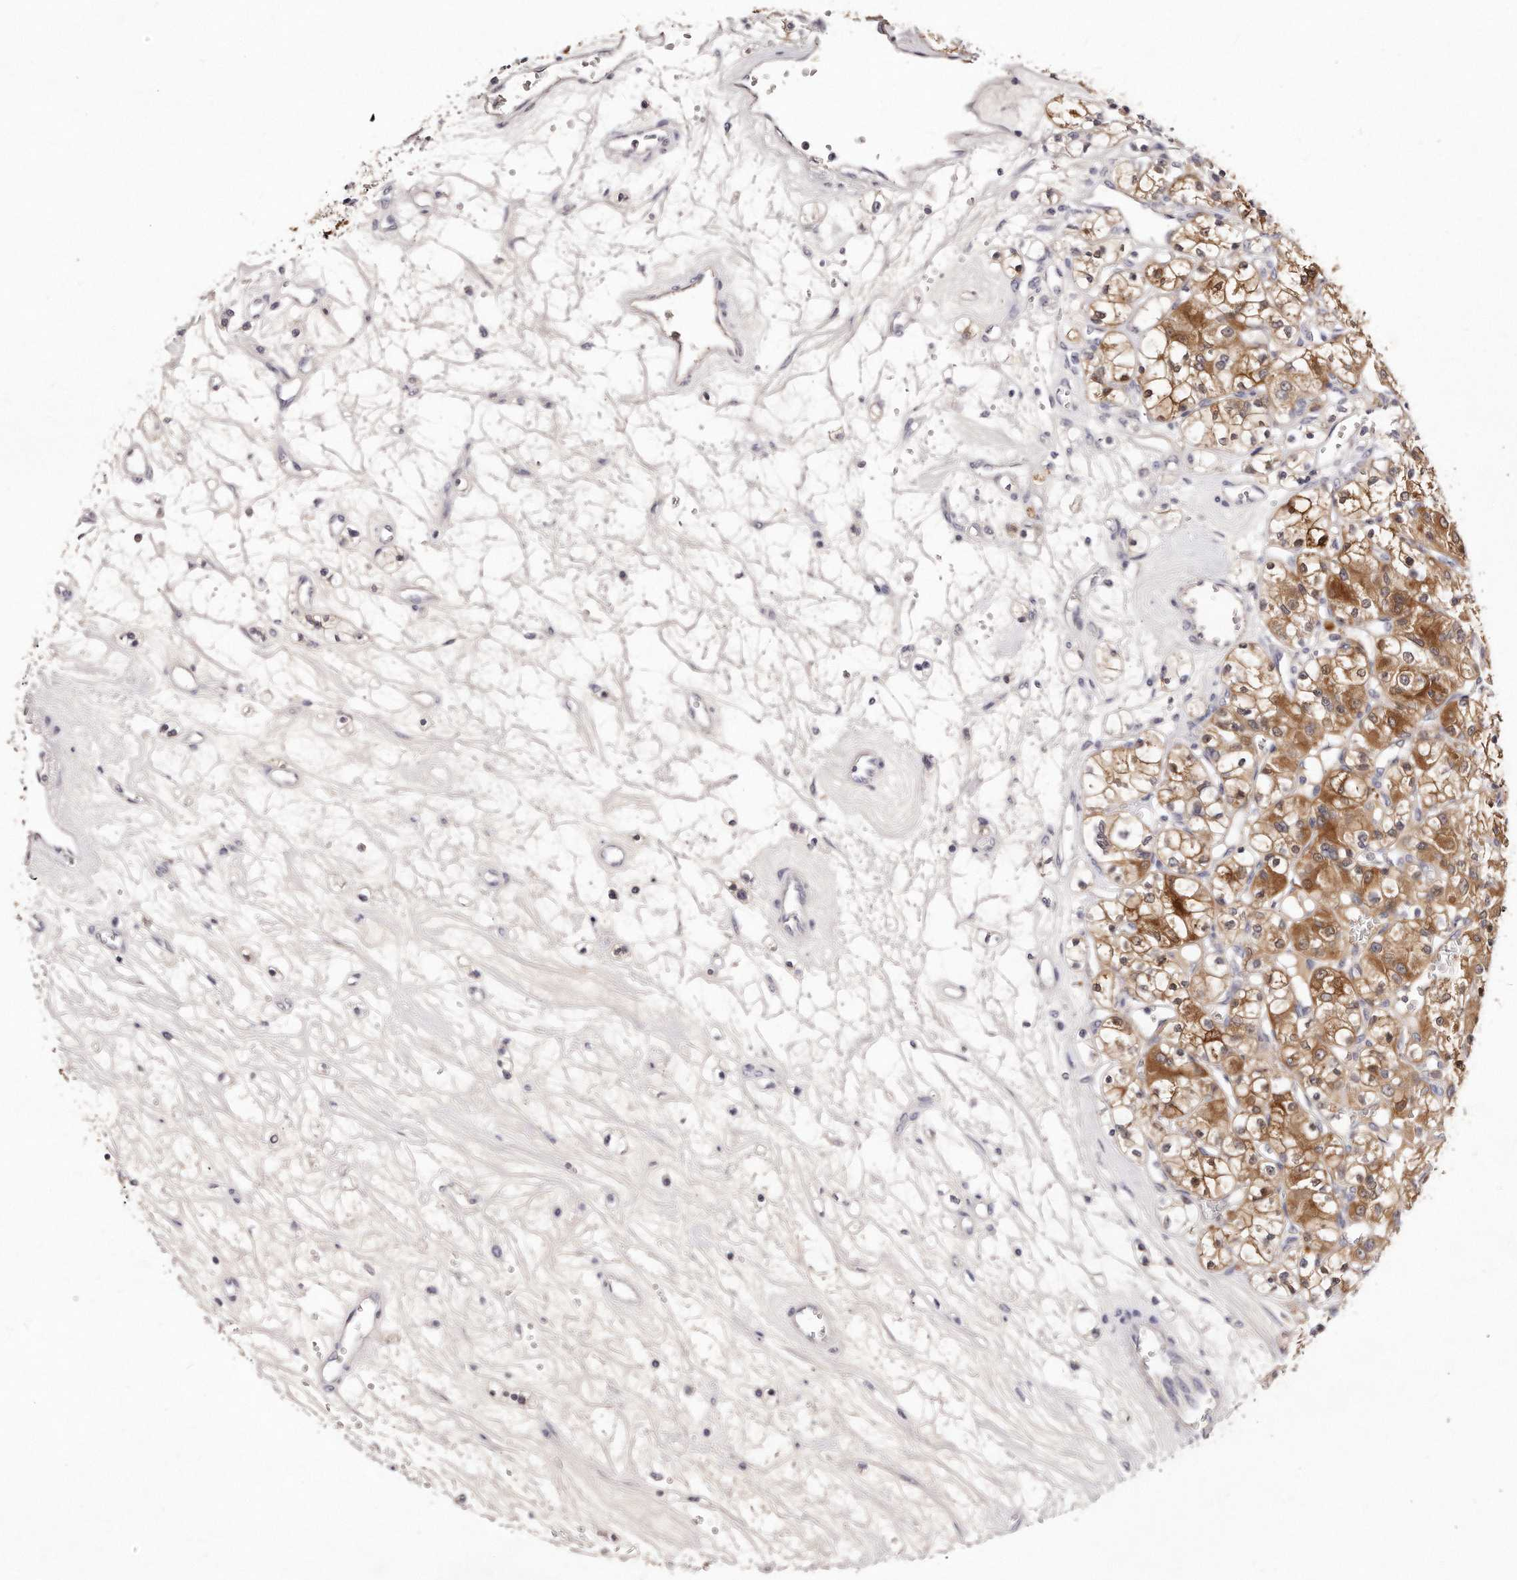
{"staining": {"intensity": "moderate", "quantity": "25%-75%", "location": "cytoplasmic/membranous"}, "tissue": "renal cancer", "cell_type": "Tumor cells", "image_type": "cancer", "snomed": [{"axis": "morphology", "description": "Adenocarcinoma, NOS"}, {"axis": "topography", "description": "Kidney"}], "caption": "Immunohistochemical staining of human renal adenocarcinoma reveals medium levels of moderate cytoplasmic/membranous positivity in approximately 25%-75% of tumor cells. Nuclei are stained in blue.", "gene": "GDA", "patient": {"sex": "female", "age": 59}}